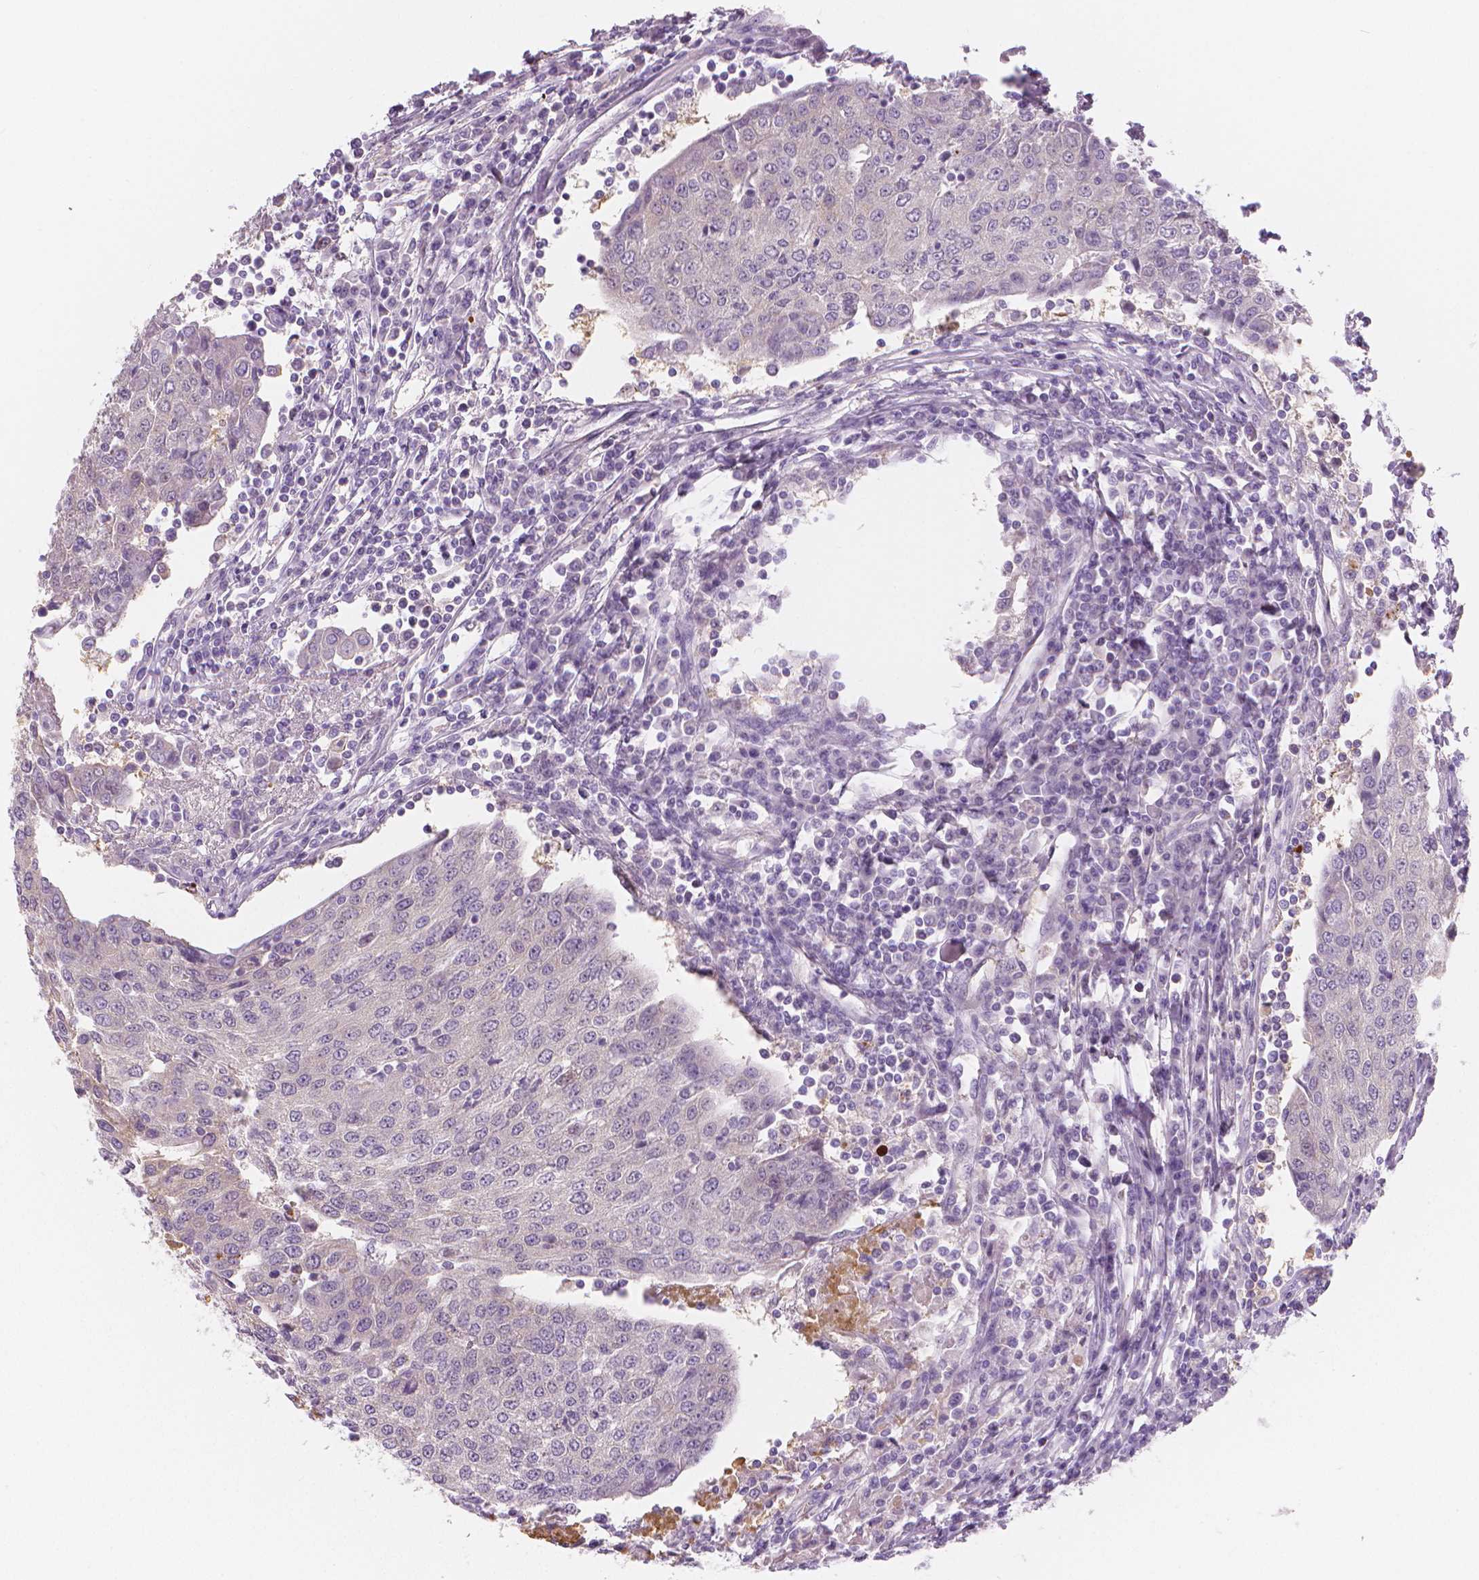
{"staining": {"intensity": "negative", "quantity": "none", "location": "none"}, "tissue": "urothelial cancer", "cell_type": "Tumor cells", "image_type": "cancer", "snomed": [{"axis": "morphology", "description": "Urothelial carcinoma, High grade"}, {"axis": "topography", "description": "Urinary bladder"}], "caption": "Immunohistochemistry of urothelial carcinoma (high-grade) shows no staining in tumor cells.", "gene": "APOA4", "patient": {"sex": "female", "age": 85}}